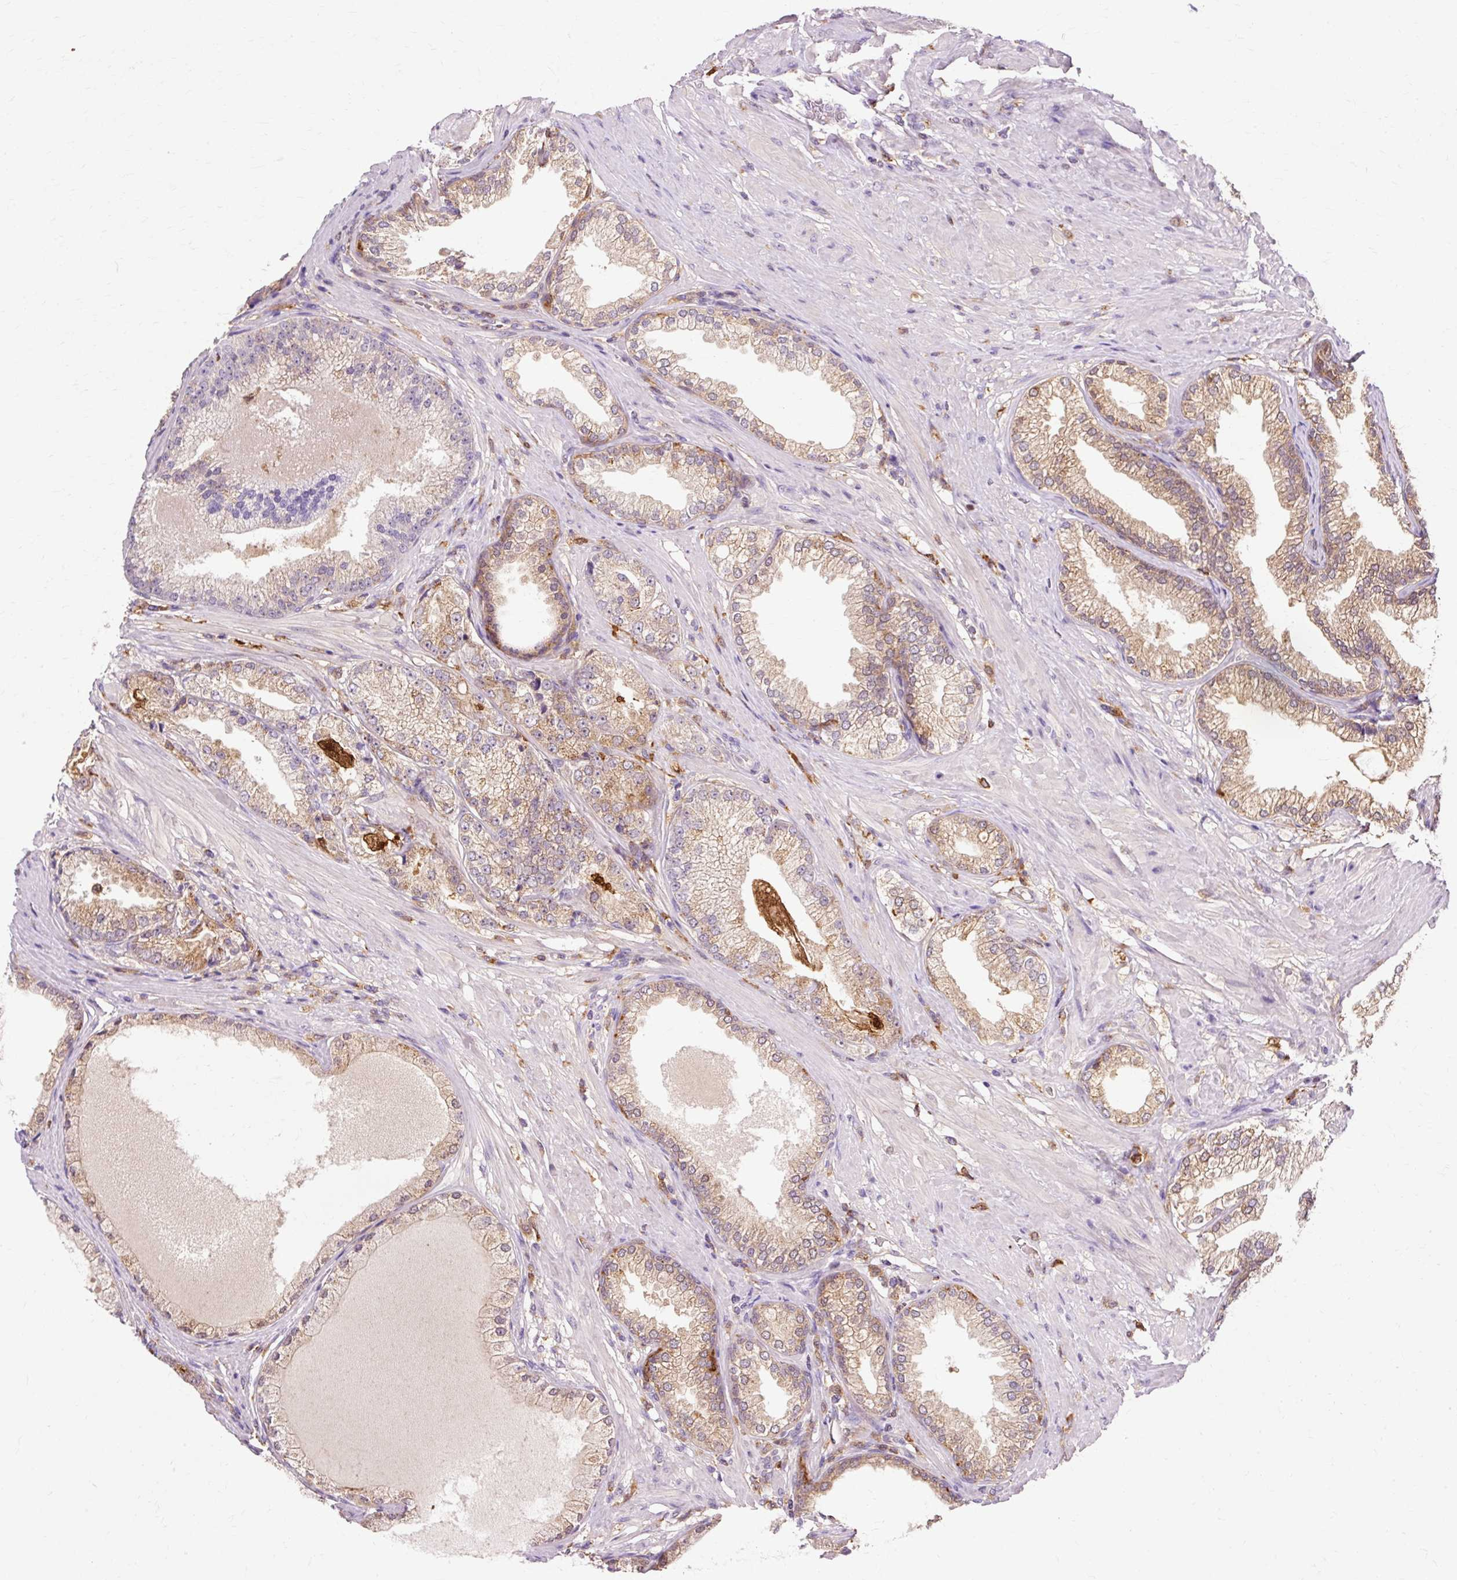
{"staining": {"intensity": "moderate", "quantity": ">75%", "location": "cytoplasmic/membranous"}, "tissue": "prostate cancer", "cell_type": "Tumor cells", "image_type": "cancer", "snomed": [{"axis": "morphology", "description": "Adenocarcinoma, High grade"}, {"axis": "topography", "description": "Prostate"}], "caption": "Adenocarcinoma (high-grade) (prostate) stained with immunohistochemistry (IHC) shows moderate cytoplasmic/membranous positivity in approximately >75% of tumor cells.", "gene": "GPX1", "patient": {"sex": "male", "age": 71}}